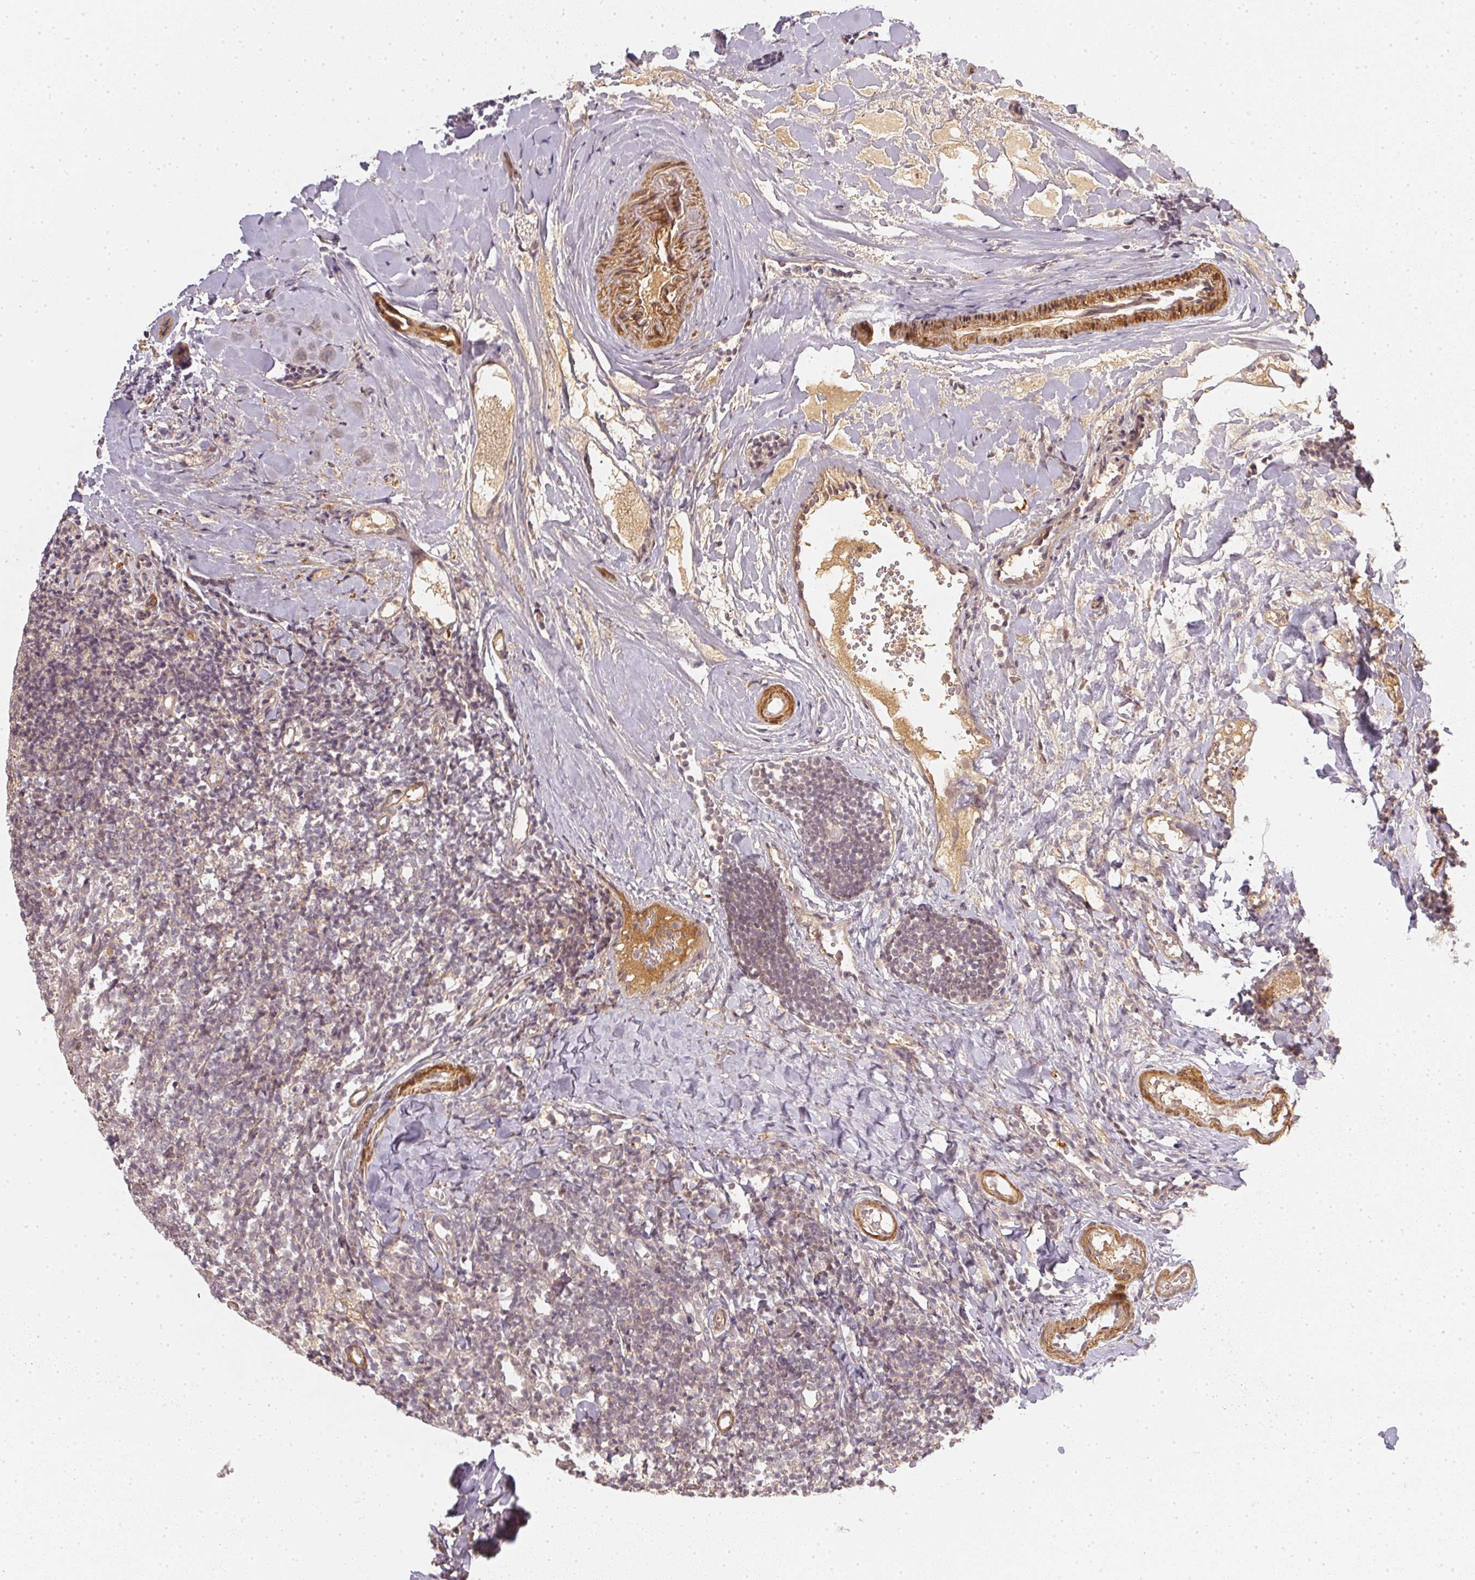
{"staining": {"intensity": "negative", "quantity": "none", "location": "none"}, "tissue": "tonsil", "cell_type": "Germinal center cells", "image_type": "normal", "snomed": [{"axis": "morphology", "description": "Normal tissue, NOS"}, {"axis": "topography", "description": "Tonsil"}], "caption": "DAB (3,3'-diaminobenzidine) immunohistochemical staining of benign human tonsil exhibits no significant expression in germinal center cells. The staining was performed using DAB (3,3'-diaminobenzidine) to visualize the protein expression in brown, while the nuclei were stained in blue with hematoxylin (Magnification: 20x).", "gene": "SERPINE1", "patient": {"sex": "female", "age": 10}}